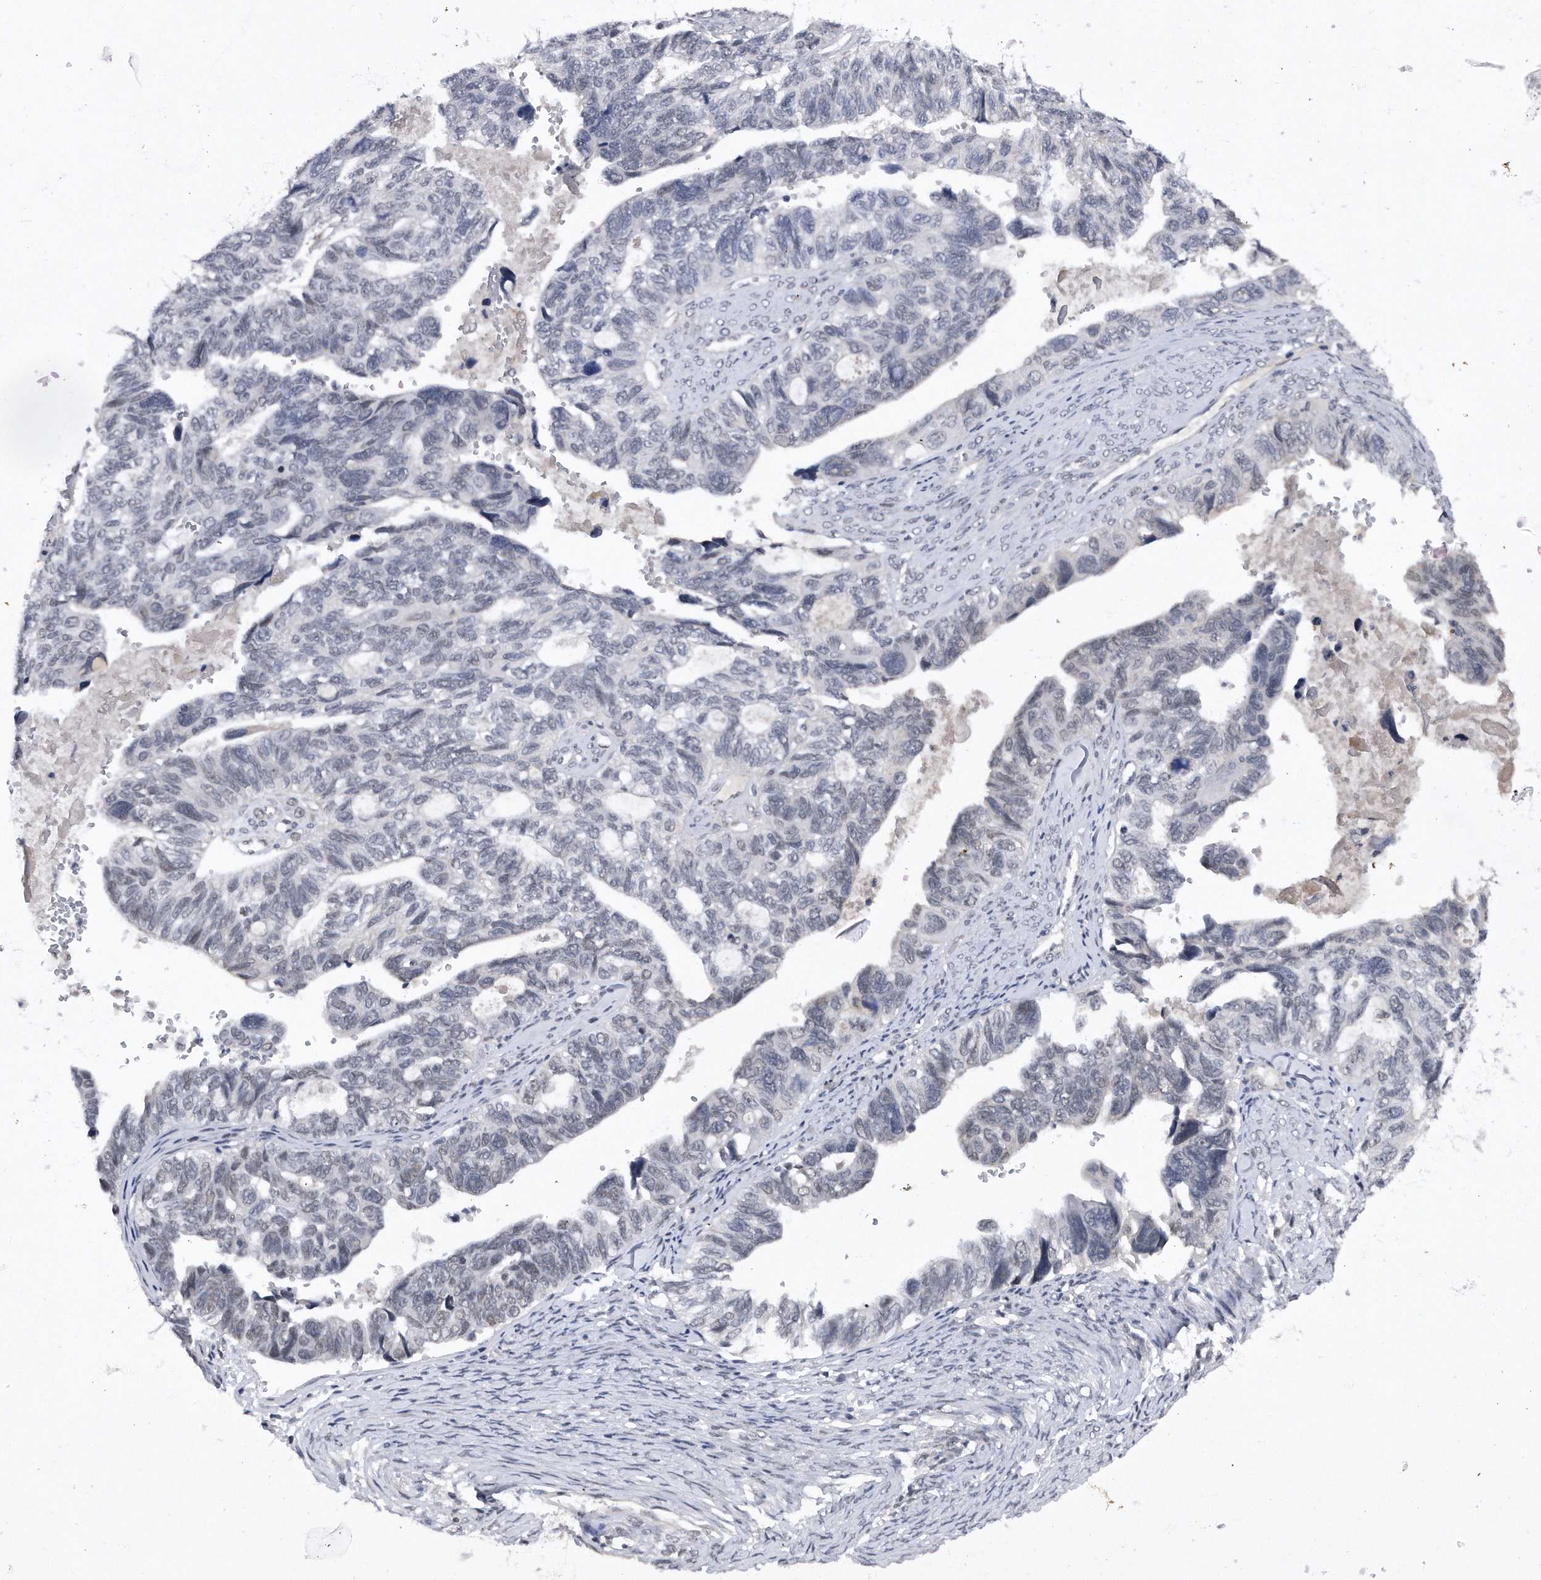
{"staining": {"intensity": "negative", "quantity": "none", "location": "none"}, "tissue": "ovarian cancer", "cell_type": "Tumor cells", "image_type": "cancer", "snomed": [{"axis": "morphology", "description": "Cystadenocarcinoma, serous, NOS"}, {"axis": "topography", "description": "Ovary"}], "caption": "Immunohistochemistry of human ovarian serous cystadenocarcinoma demonstrates no positivity in tumor cells.", "gene": "VIRMA", "patient": {"sex": "female", "age": 79}}